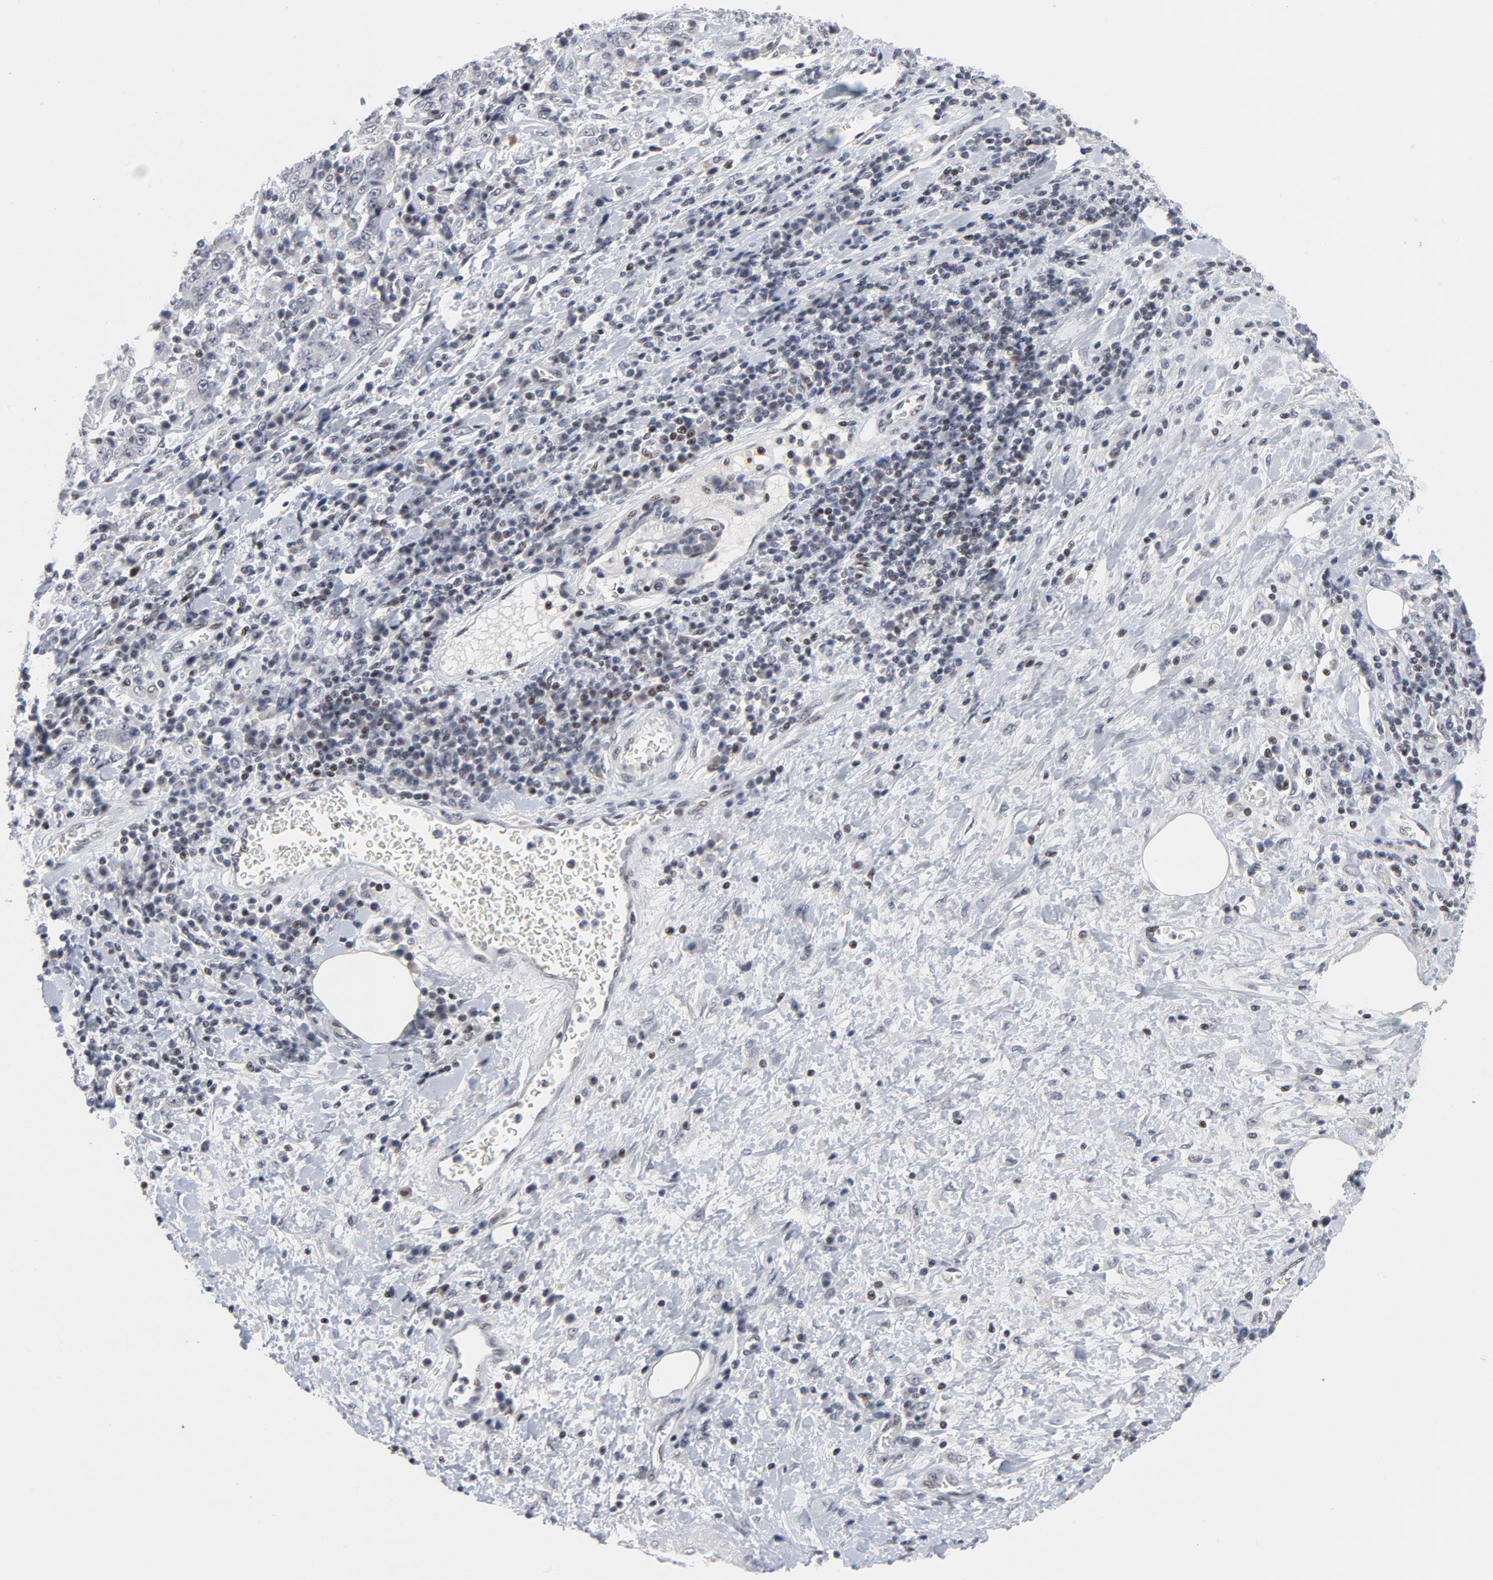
{"staining": {"intensity": "negative", "quantity": "none", "location": "none"}, "tissue": "stomach cancer", "cell_type": "Tumor cells", "image_type": "cancer", "snomed": [{"axis": "morphology", "description": "Normal tissue, NOS"}, {"axis": "morphology", "description": "Adenocarcinoma, NOS"}, {"axis": "topography", "description": "Stomach, upper"}, {"axis": "topography", "description": "Stomach"}], "caption": "Tumor cells are negative for brown protein staining in stomach cancer (adenocarcinoma).", "gene": "GABPA", "patient": {"sex": "male", "age": 59}}